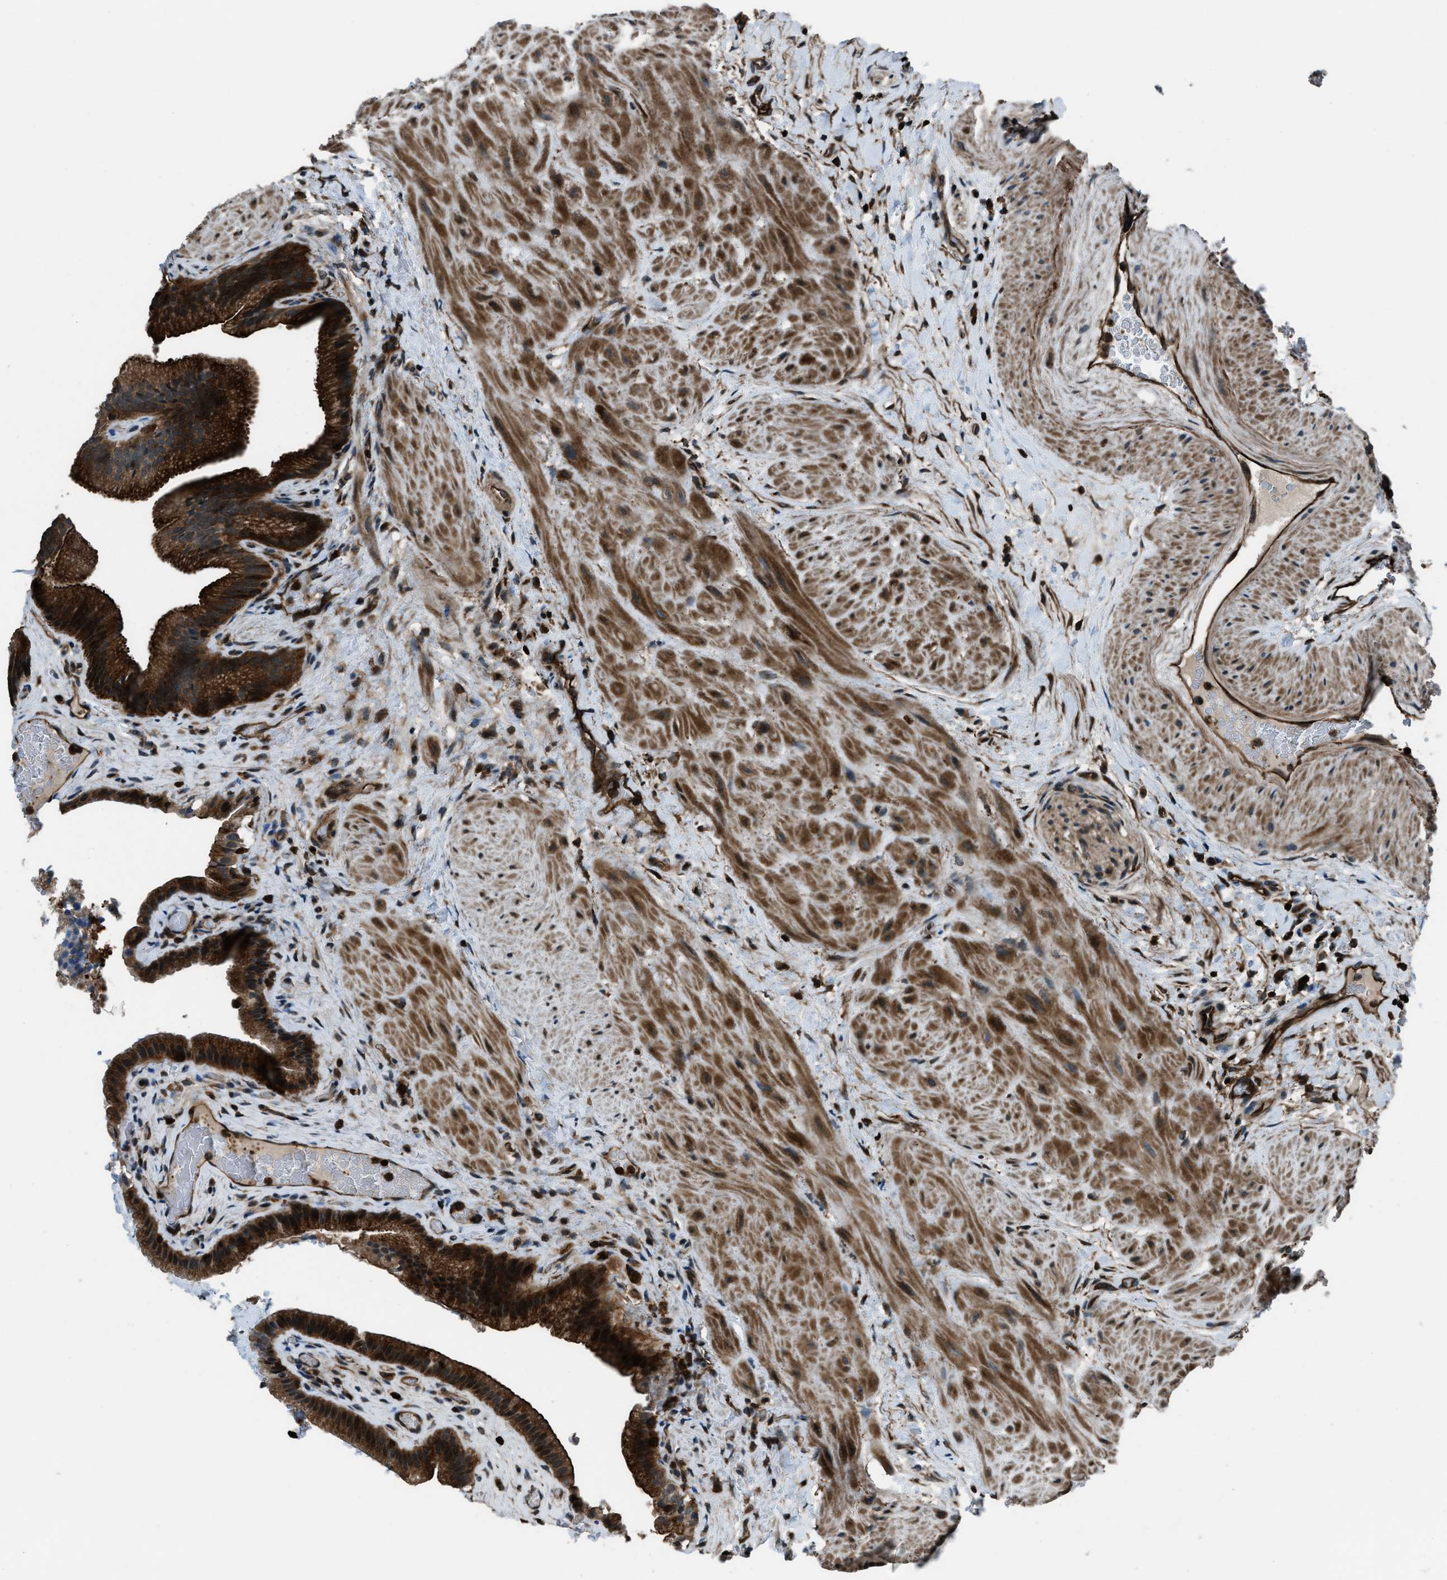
{"staining": {"intensity": "strong", "quantity": ">75%", "location": "cytoplasmic/membranous,nuclear"}, "tissue": "gallbladder", "cell_type": "Glandular cells", "image_type": "normal", "snomed": [{"axis": "morphology", "description": "Normal tissue, NOS"}, {"axis": "topography", "description": "Gallbladder"}], "caption": "Immunohistochemical staining of unremarkable gallbladder displays high levels of strong cytoplasmic/membranous,nuclear expression in about >75% of glandular cells.", "gene": "SNX30", "patient": {"sex": "male", "age": 49}}